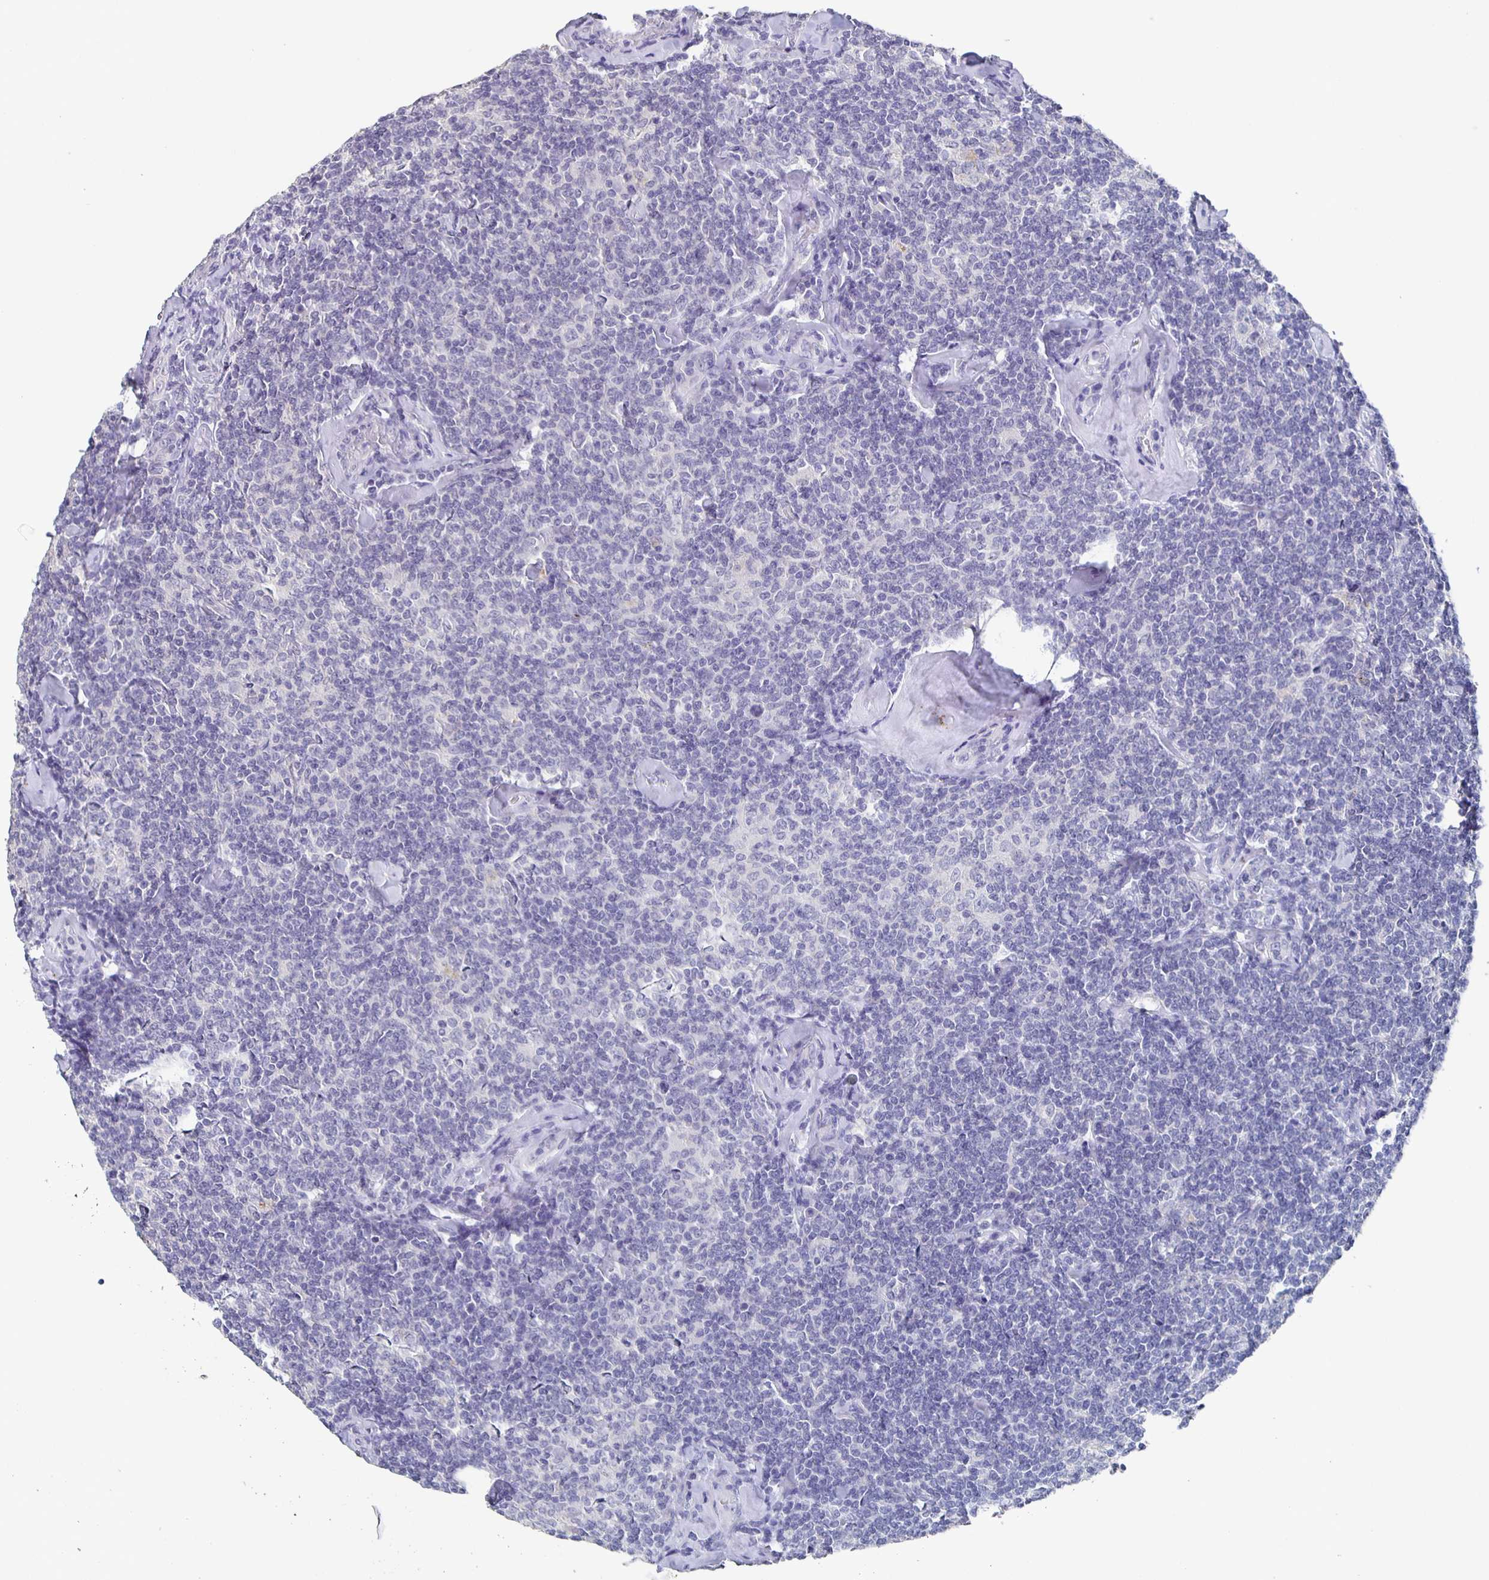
{"staining": {"intensity": "negative", "quantity": "none", "location": "none"}, "tissue": "lymphoma", "cell_type": "Tumor cells", "image_type": "cancer", "snomed": [{"axis": "morphology", "description": "Malignant lymphoma, non-Hodgkin's type, Low grade"}, {"axis": "topography", "description": "Lymph node"}], "caption": "Tumor cells are negative for protein expression in human low-grade malignant lymphoma, non-Hodgkin's type.", "gene": "CACNA2D2", "patient": {"sex": "female", "age": 56}}